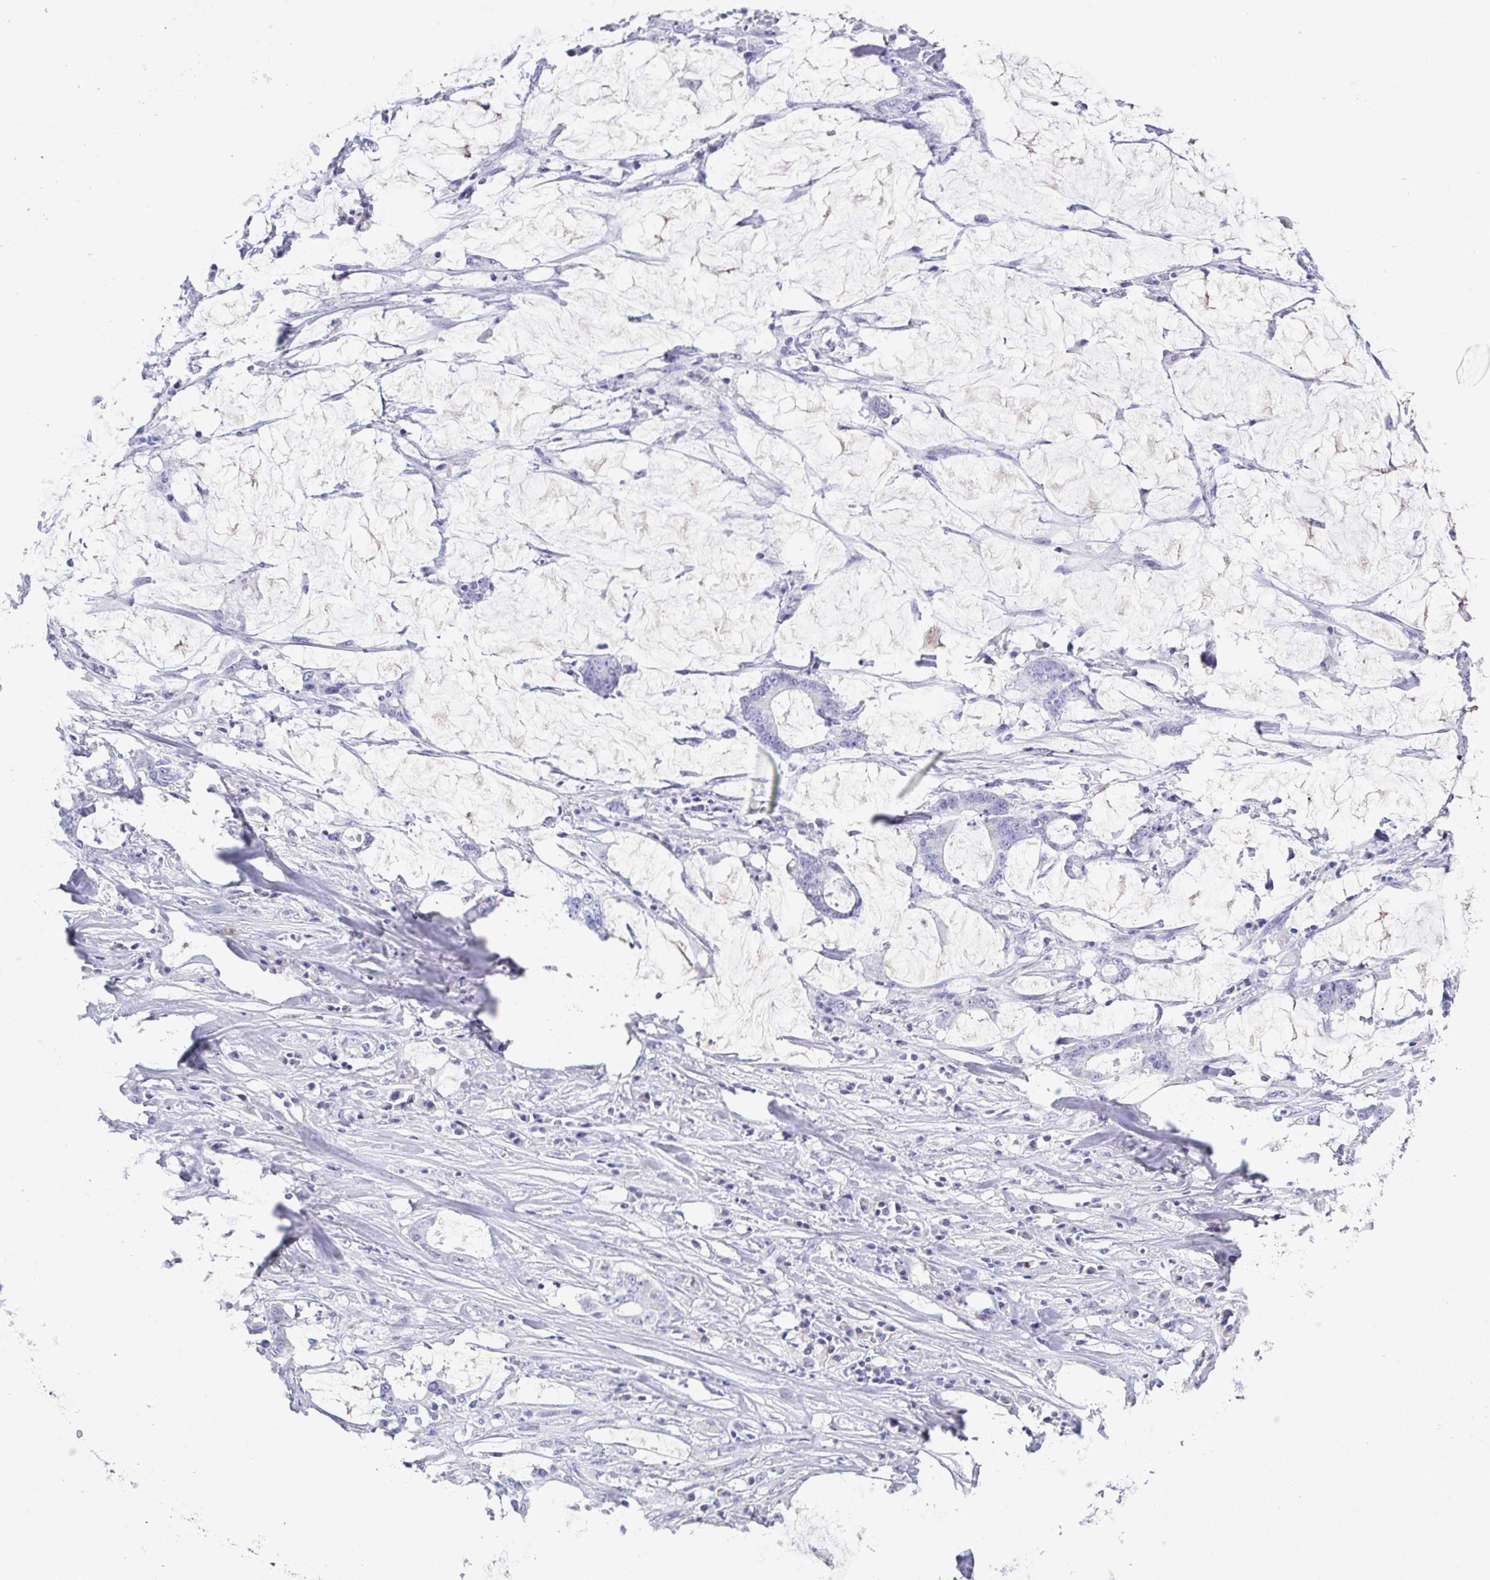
{"staining": {"intensity": "negative", "quantity": "none", "location": "none"}, "tissue": "stomach cancer", "cell_type": "Tumor cells", "image_type": "cancer", "snomed": [{"axis": "morphology", "description": "Adenocarcinoma, NOS"}, {"axis": "topography", "description": "Stomach, upper"}], "caption": "Tumor cells are negative for protein expression in human stomach adenocarcinoma.", "gene": "A1BG", "patient": {"sex": "male", "age": 68}}